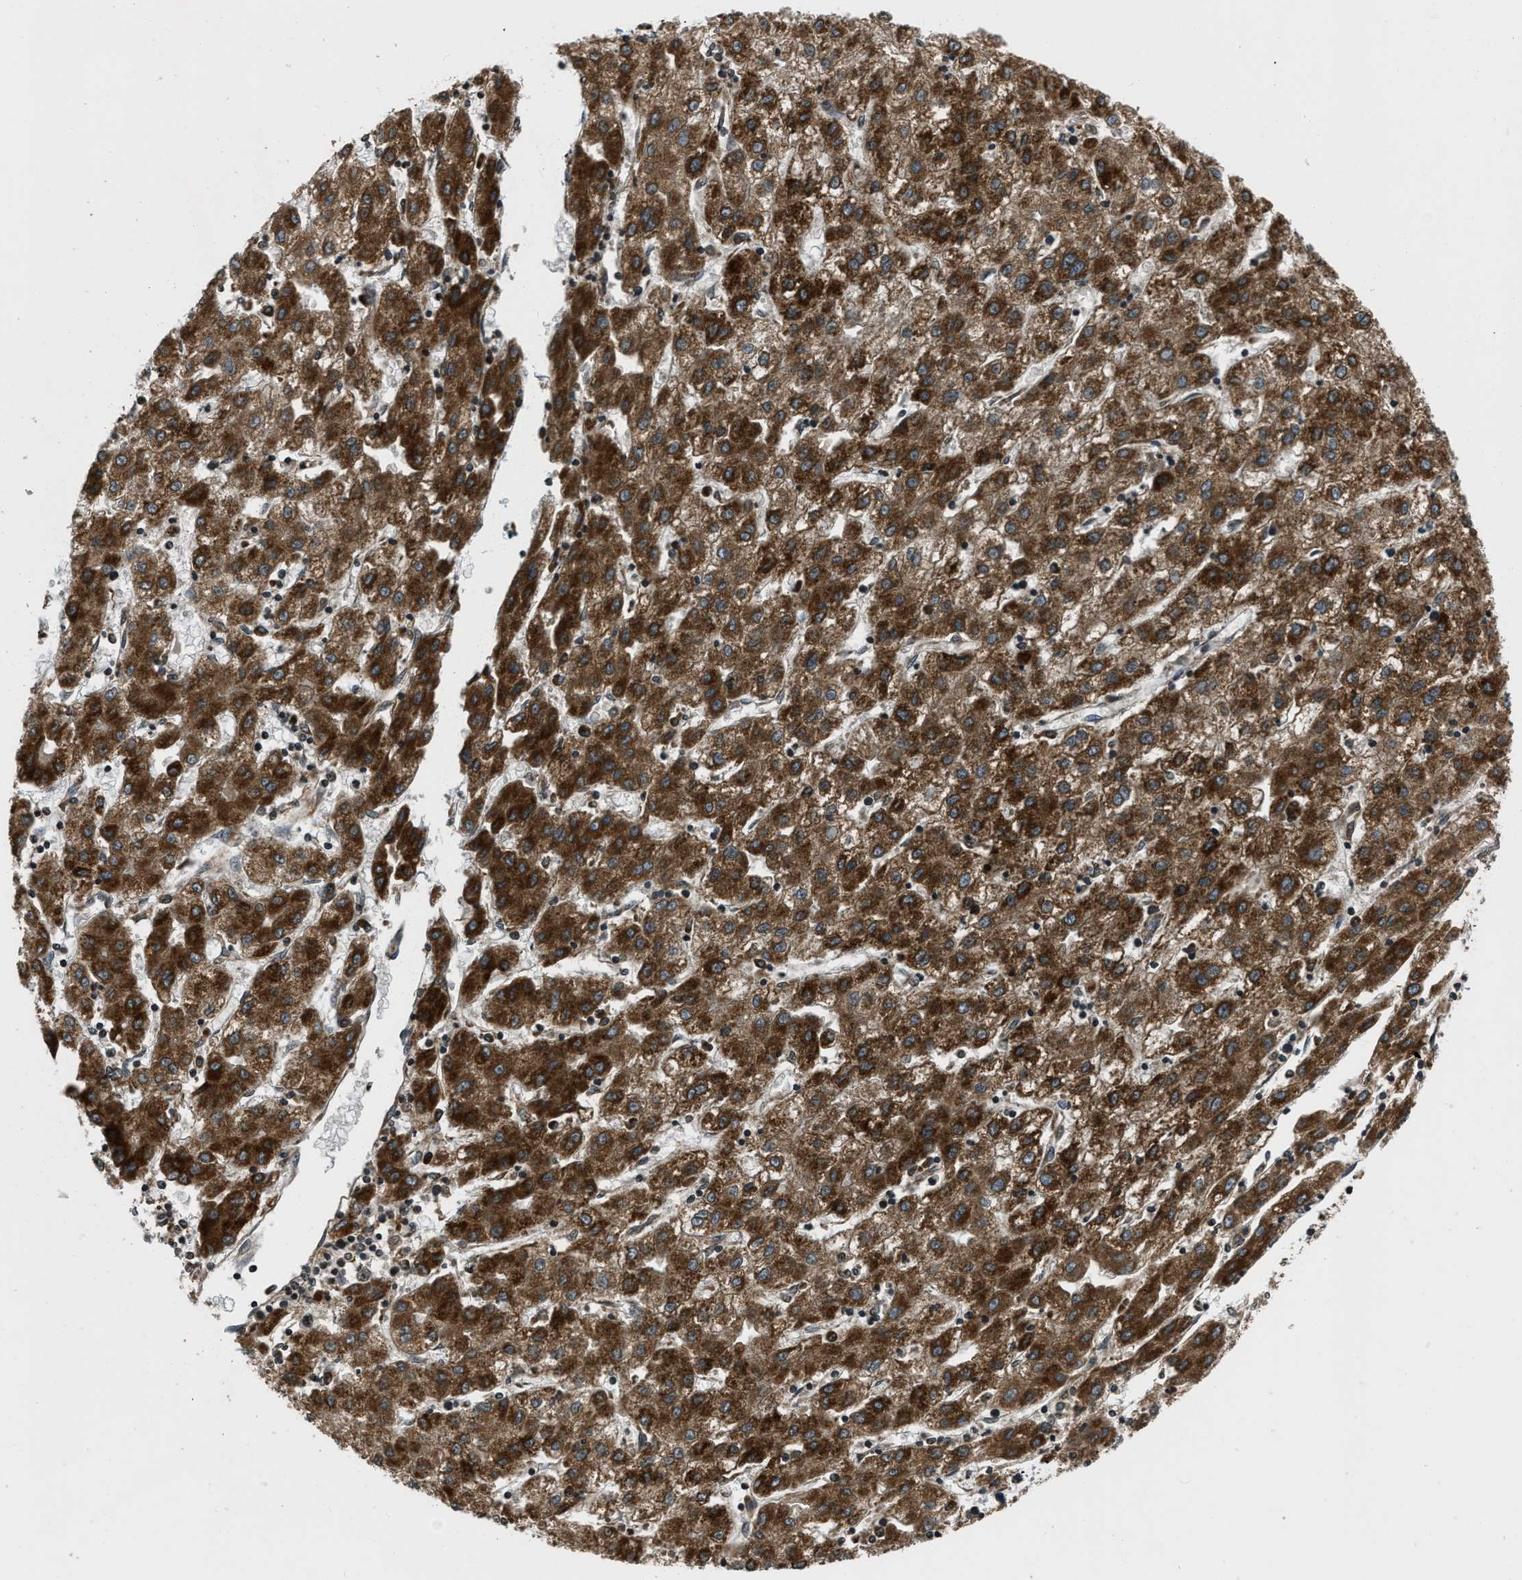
{"staining": {"intensity": "strong", "quantity": ">75%", "location": "cytoplasmic/membranous"}, "tissue": "liver cancer", "cell_type": "Tumor cells", "image_type": "cancer", "snomed": [{"axis": "morphology", "description": "Carcinoma, Hepatocellular, NOS"}, {"axis": "topography", "description": "Liver"}], "caption": "Liver cancer stained for a protein (brown) demonstrates strong cytoplasmic/membranous positive positivity in approximately >75% of tumor cells.", "gene": "ACADVL", "patient": {"sex": "male", "age": 72}}